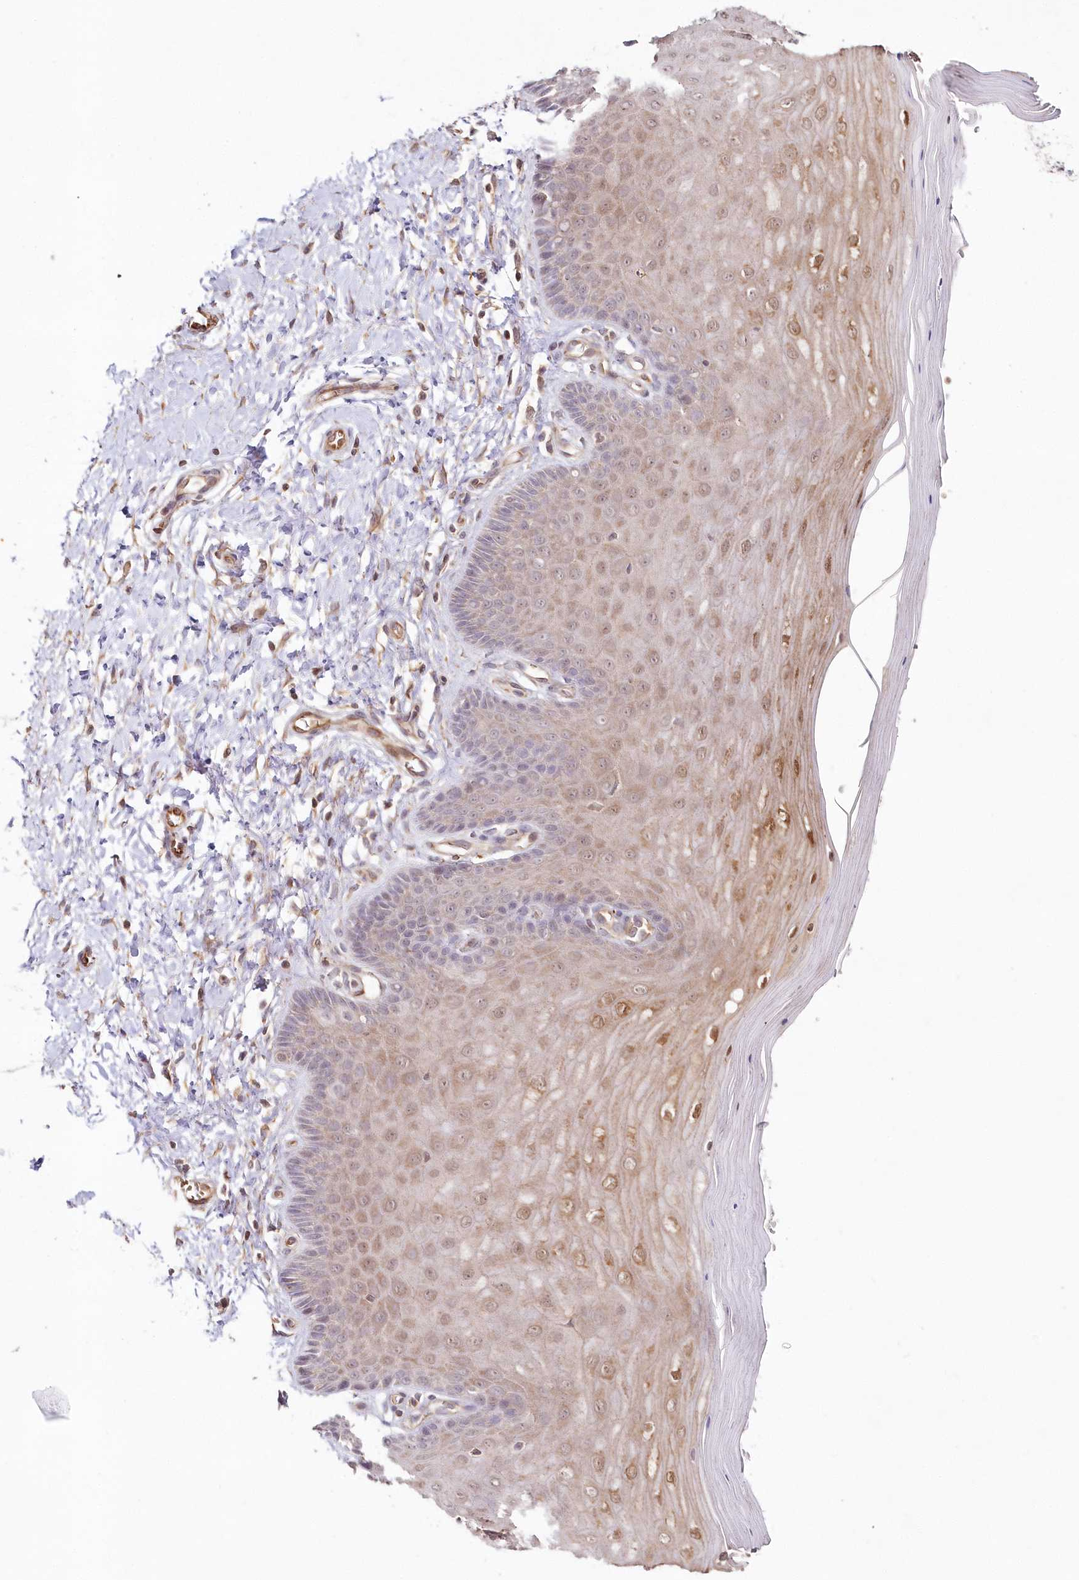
{"staining": {"intensity": "weak", "quantity": ">75%", "location": "cytoplasmic/membranous"}, "tissue": "cervix", "cell_type": "Glandular cells", "image_type": "normal", "snomed": [{"axis": "morphology", "description": "Normal tissue, NOS"}, {"axis": "topography", "description": "Cervix"}], "caption": "Brown immunohistochemical staining in benign human cervix exhibits weak cytoplasmic/membranous staining in about >75% of glandular cells. The staining was performed using DAB, with brown indicating positive protein expression. Nuclei are stained blue with hematoxylin.", "gene": "HYCC2", "patient": {"sex": "female", "age": 55}}